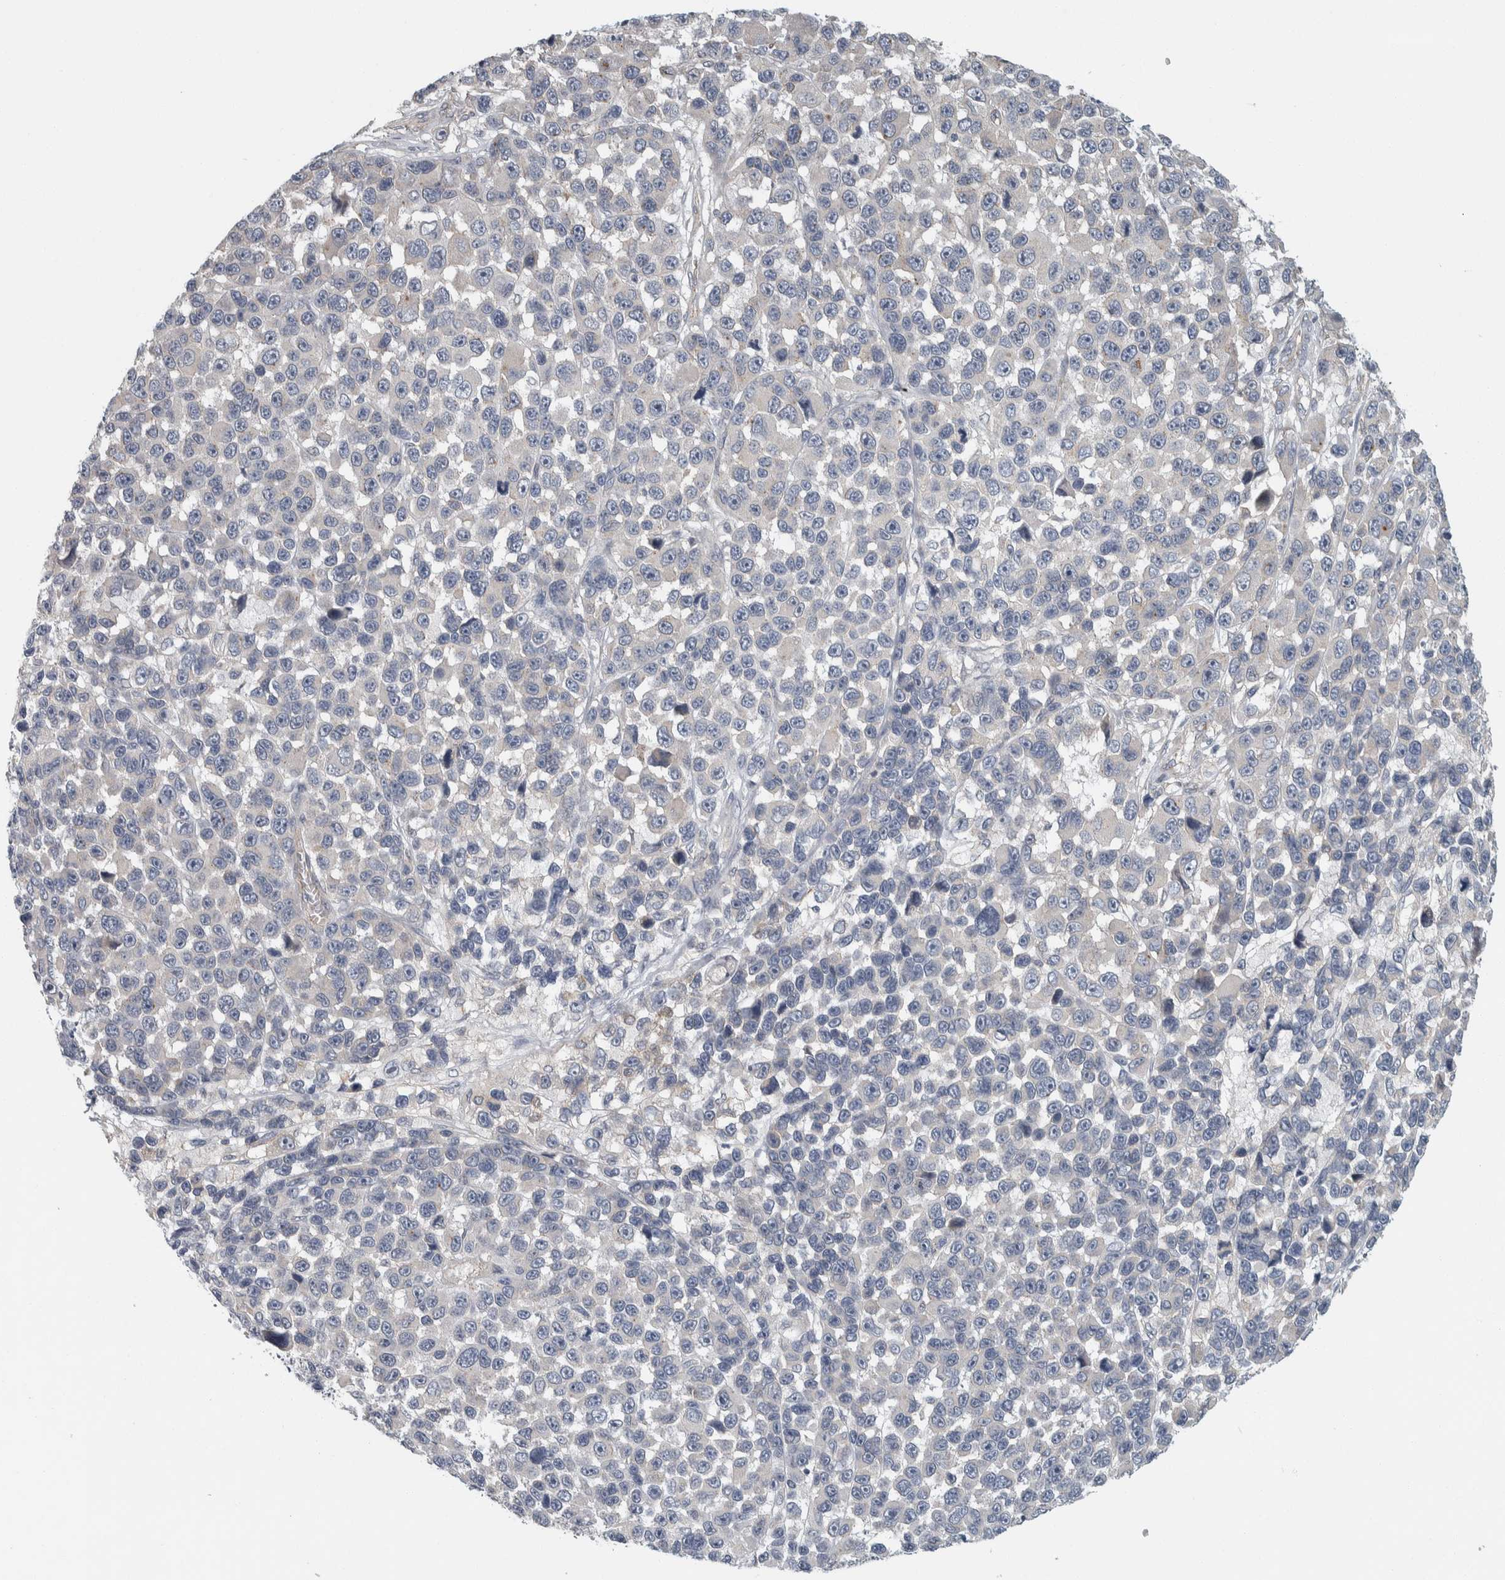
{"staining": {"intensity": "negative", "quantity": "none", "location": "none"}, "tissue": "melanoma", "cell_type": "Tumor cells", "image_type": "cancer", "snomed": [{"axis": "morphology", "description": "Malignant melanoma, NOS"}, {"axis": "topography", "description": "Skin"}], "caption": "This is a photomicrograph of IHC staining of melanoma, which shows no staining in tumor cells.", "gene": "KCNJ3", "patient": {"sex": "male", "age": 53}}